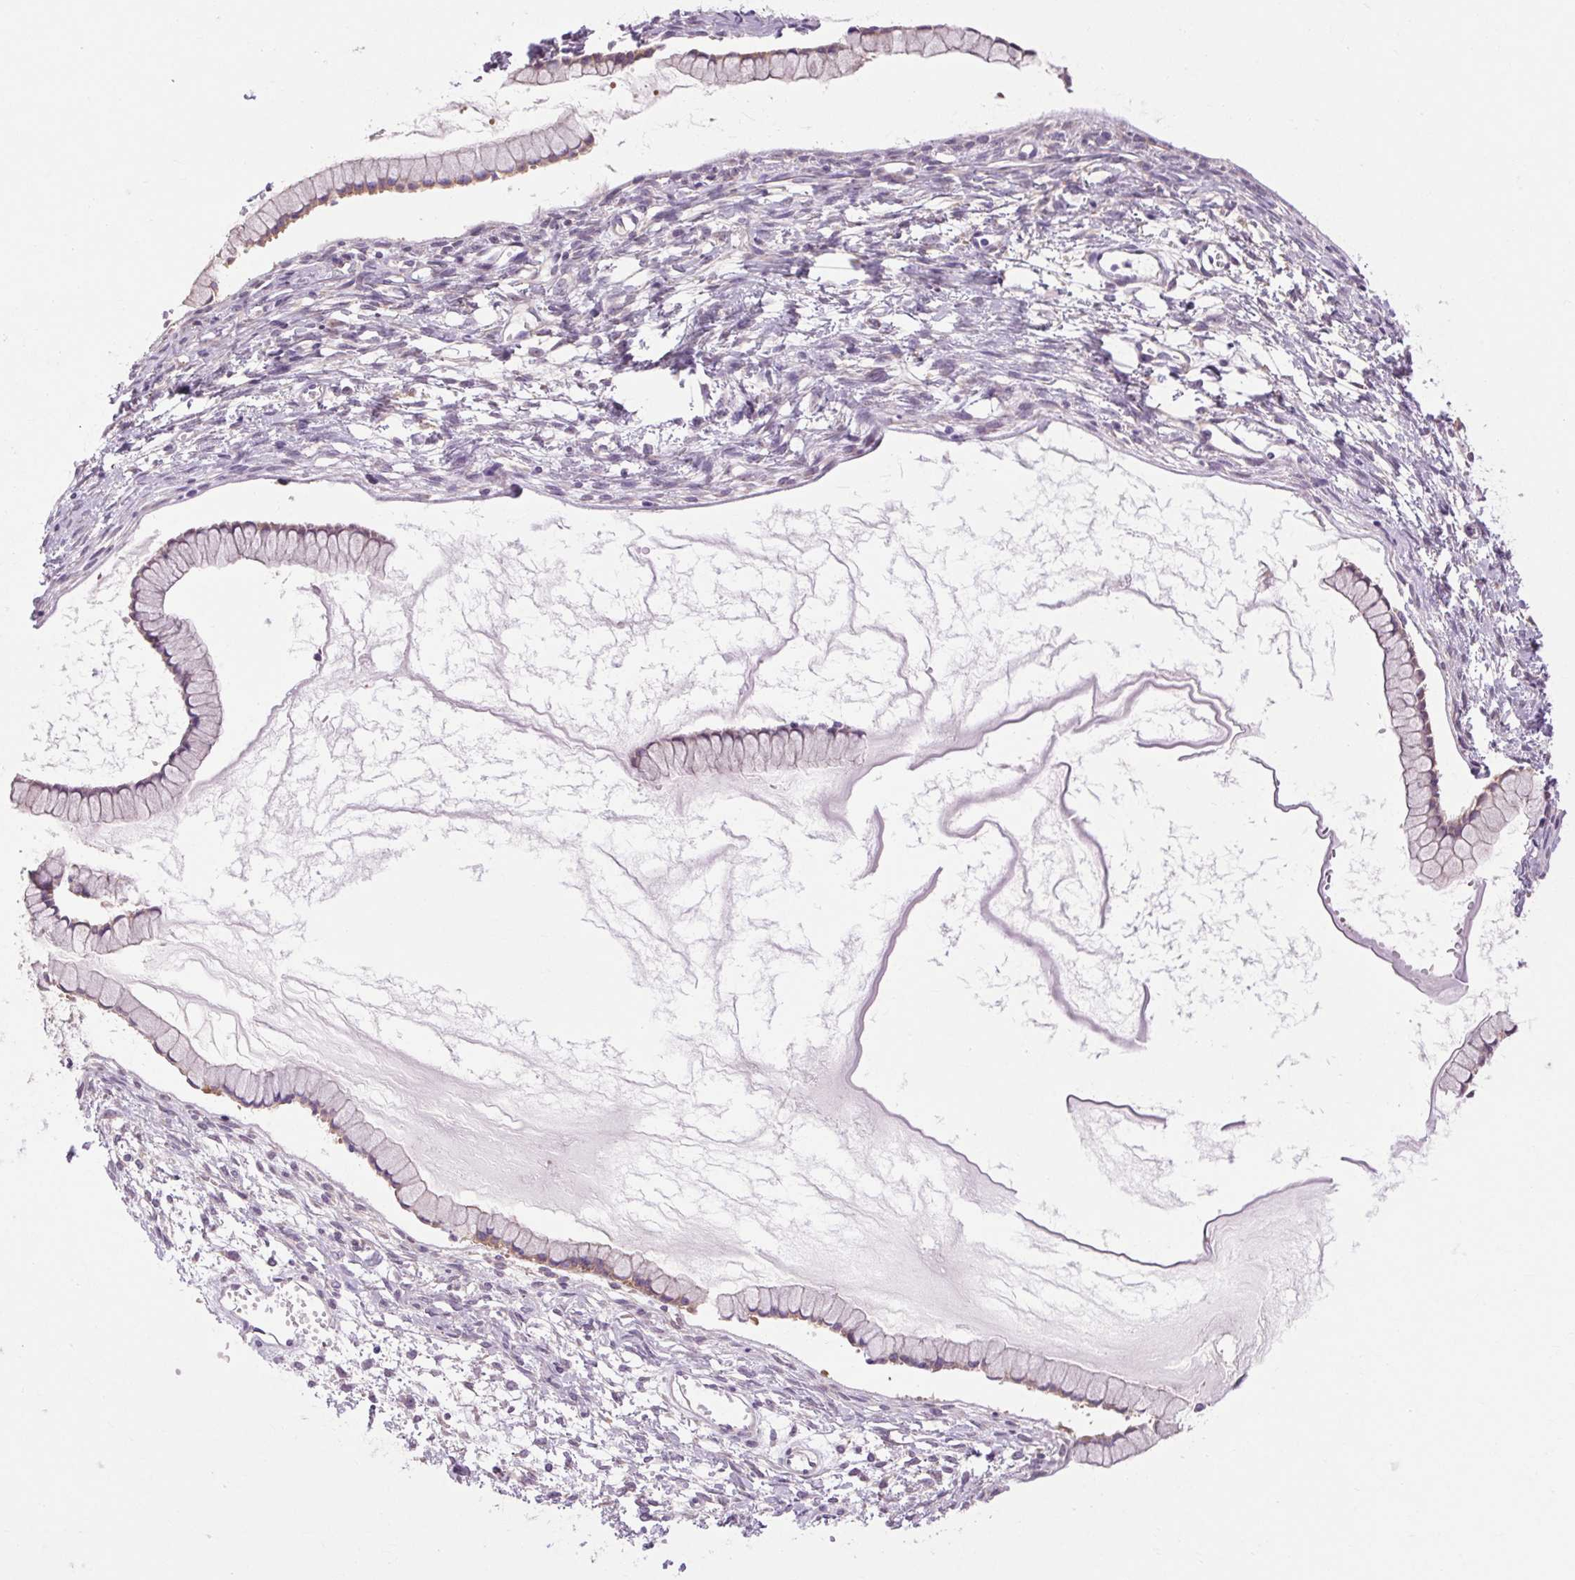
{"staining": {"intensity": "negative", "quantity": "none", "location": "none"}, "tissue": "ovarian cancer", "cell_type": "Tumor cells", "image_type": "cancer", "snomed": [{"axis": "morphology", "description": "Cystadenocarcinoma, mucinous, NOS"}, {"axis": "topography", "description": "Ovary"}], "caption": "The image displays no significant staining in tumor cells of ovarian cancer.", "gene": "SOWAHC", "patient": {"sex": "female", "age": 41}}